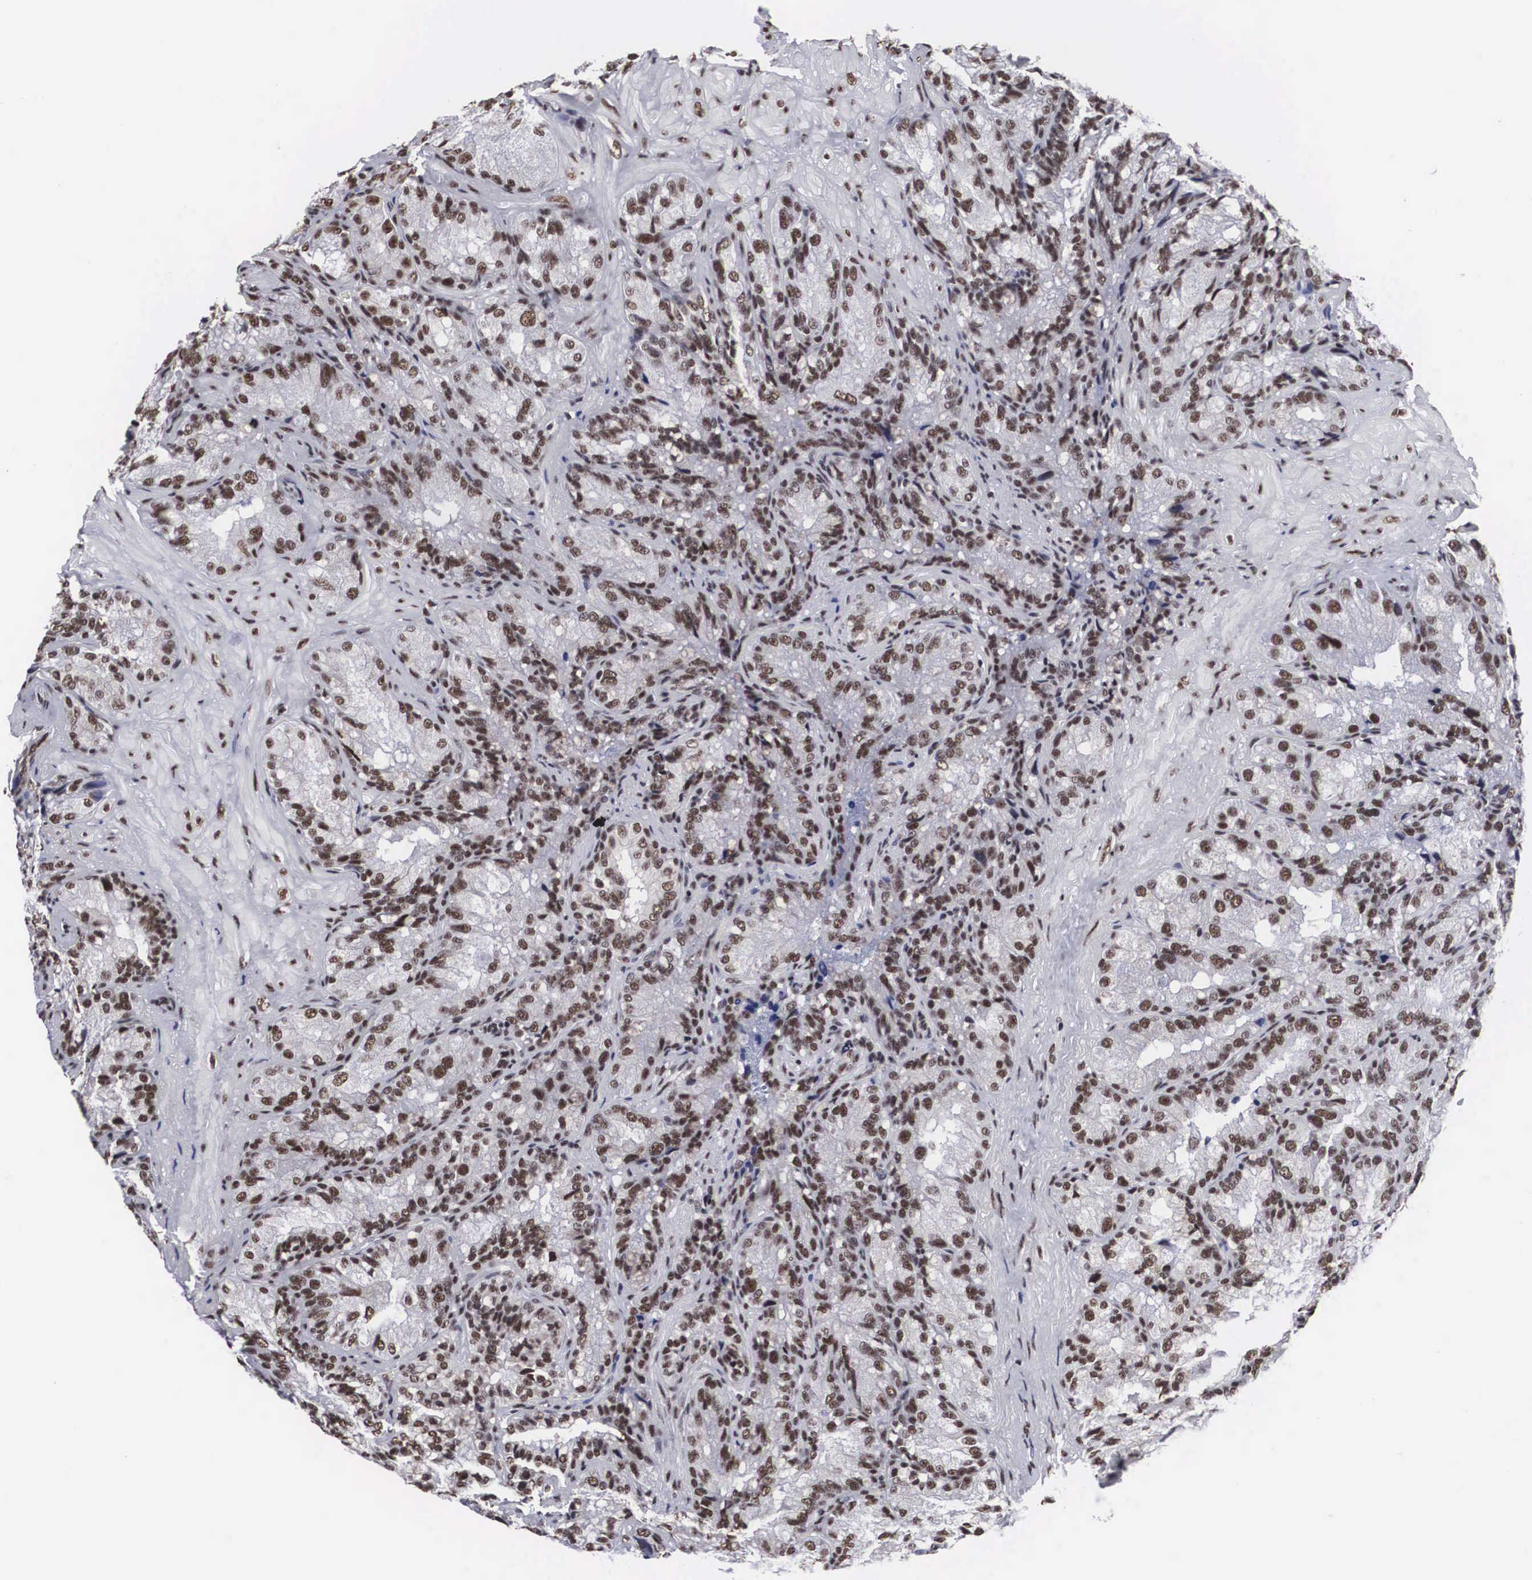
{"staining": {"intensity": "moderate", "quantity": ">75%", "location": "nuclear"}, "tissue": "seminal vesicle", "cell_type": "Glandular cells", "image_type": "normal", "snomed": [{"axis": "morphology", "description": "Normal tissue, NOS"}, {"axis": "topography", "description": "Seminal veicle"}], "caption": "The image displays a brown stain indicating the presence of a protein in the nuclear of glandular cells in seminal vesicle. The protein of interest is stained brown, and the nuclei are stained in blue (DAB IHC with brightfield microscopy, high magnification).", "gene": "ACIN1", "patient": {"sex": "male", "age": 69}}